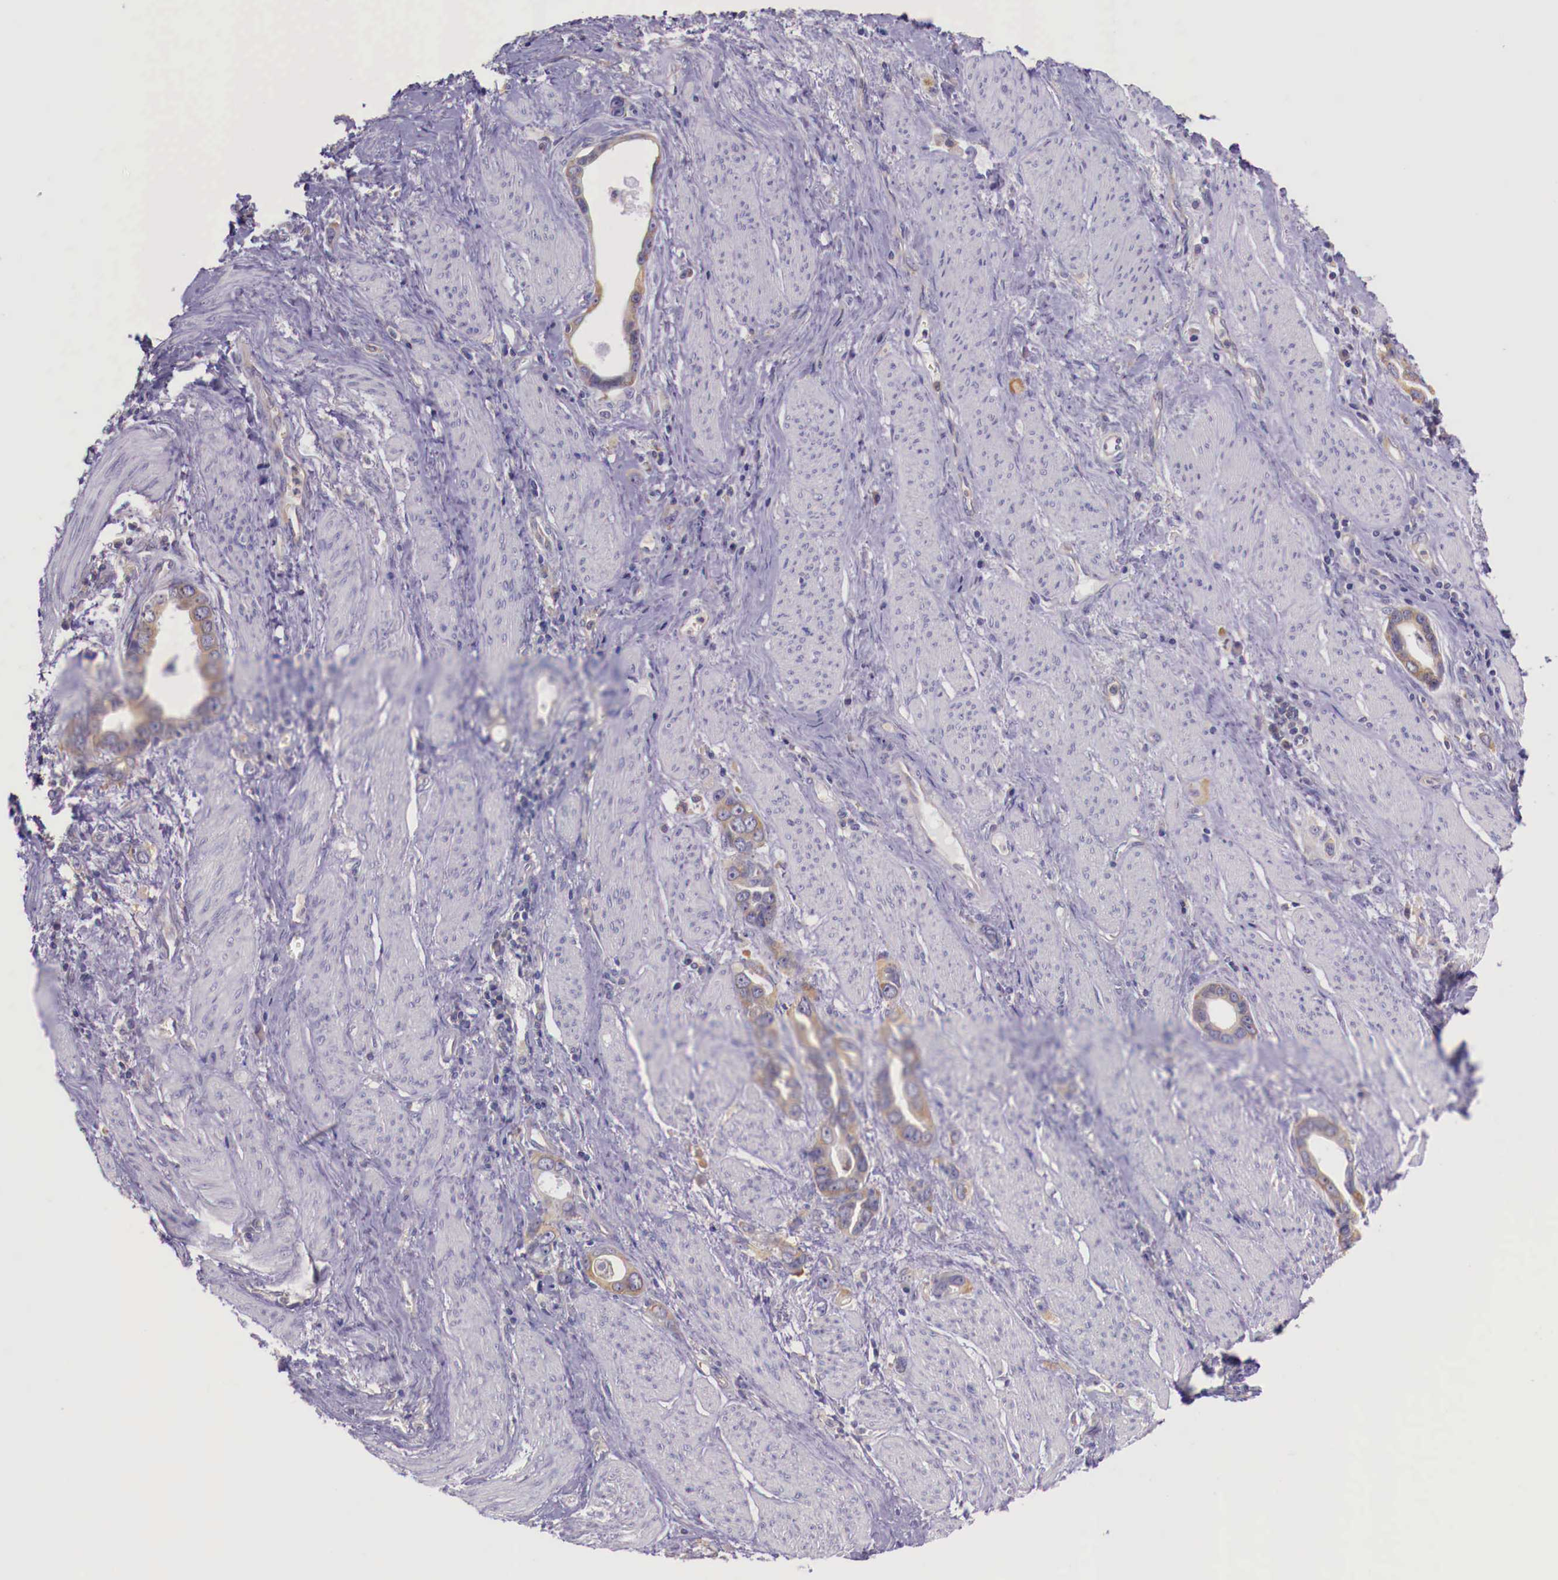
{"staining": {"intensity": "weak", "quantity": "25%-75%", "location": "cytoplasmic/membranous"}, "tissue": "stomach cancer", "cell_type": "Tumor cells", "image_type": "cancer", "snomed": [{"axis": "morphology", "description": "Adenocarcinoma, NOS"}, {"axis": "topography", "description": "Stomach"}], "caption": "Weak cytoplasmic/membranous expression for a protein is appreciated in about 25%-75% of tumor cells of stomach adenocarcinoma using immunohistochemistry (IHC).", "gene": "GRIPAP1", "patient": {"sex": "male", "age": 78}}